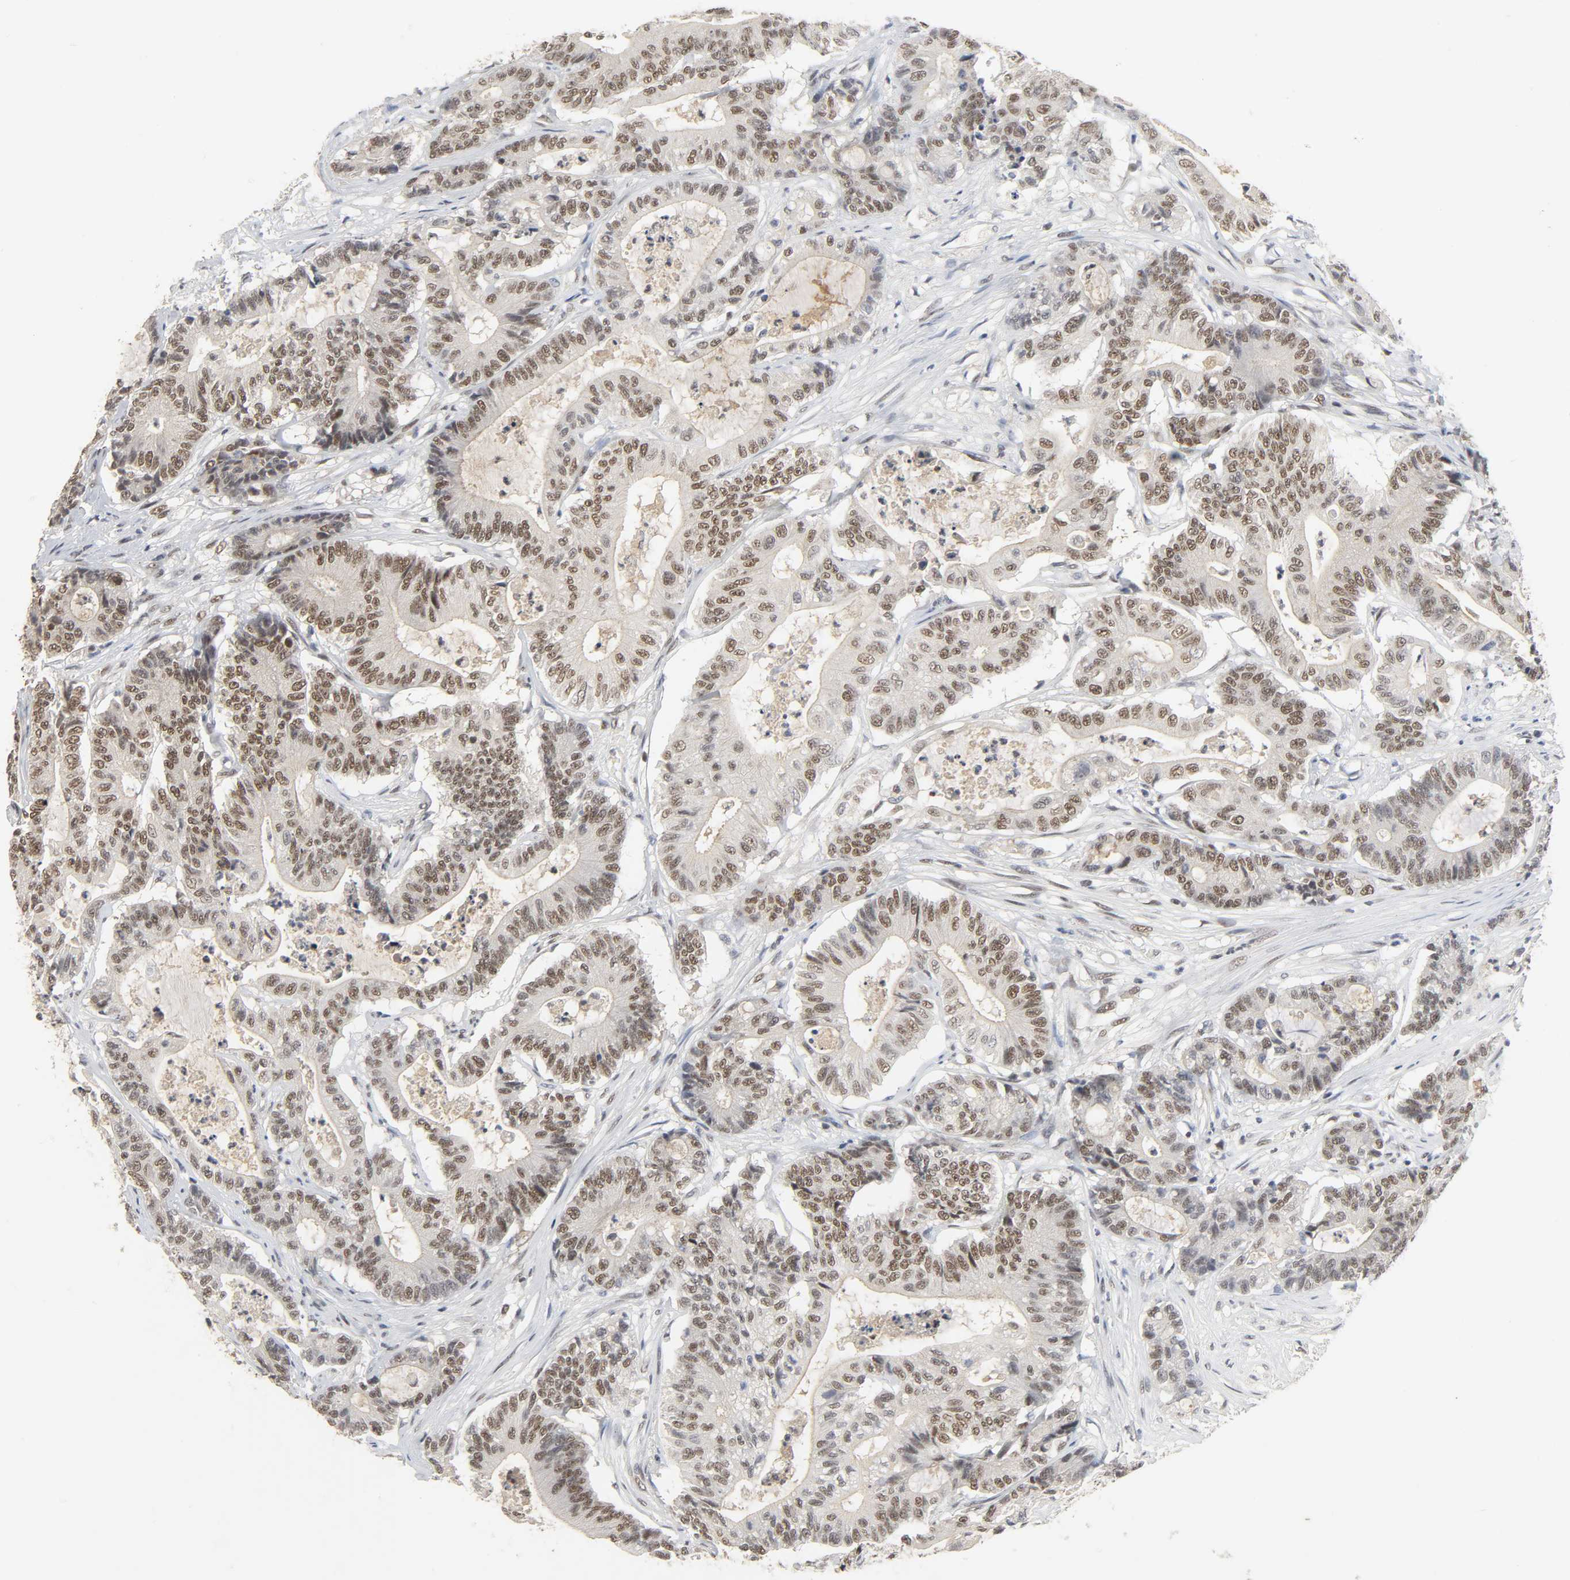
{"staining": {"intensity": "moderate", "quantity": ">75%", "location": "nuclear"}, "tissue": "colorectal cancer", "cell_type": "Tumor cells", "image_type": "cancer", "snomed": [{"axis": "morphology", "description": "Adenocarcinoma, NOS"}, {"axis": "topography", "description": "Colon"}], "caption": "IHC micrograph of neoplastic tissue: human adenocarcinoma (colorectal) stained using immunohistochemistry exhibits medium levels of moderate protein expression localized specifically in the nuclear of tumor cells, appearing as a nuclear brown color.", "gene": "NCOA6", "patient": {"sex": "female", "age": 84}}